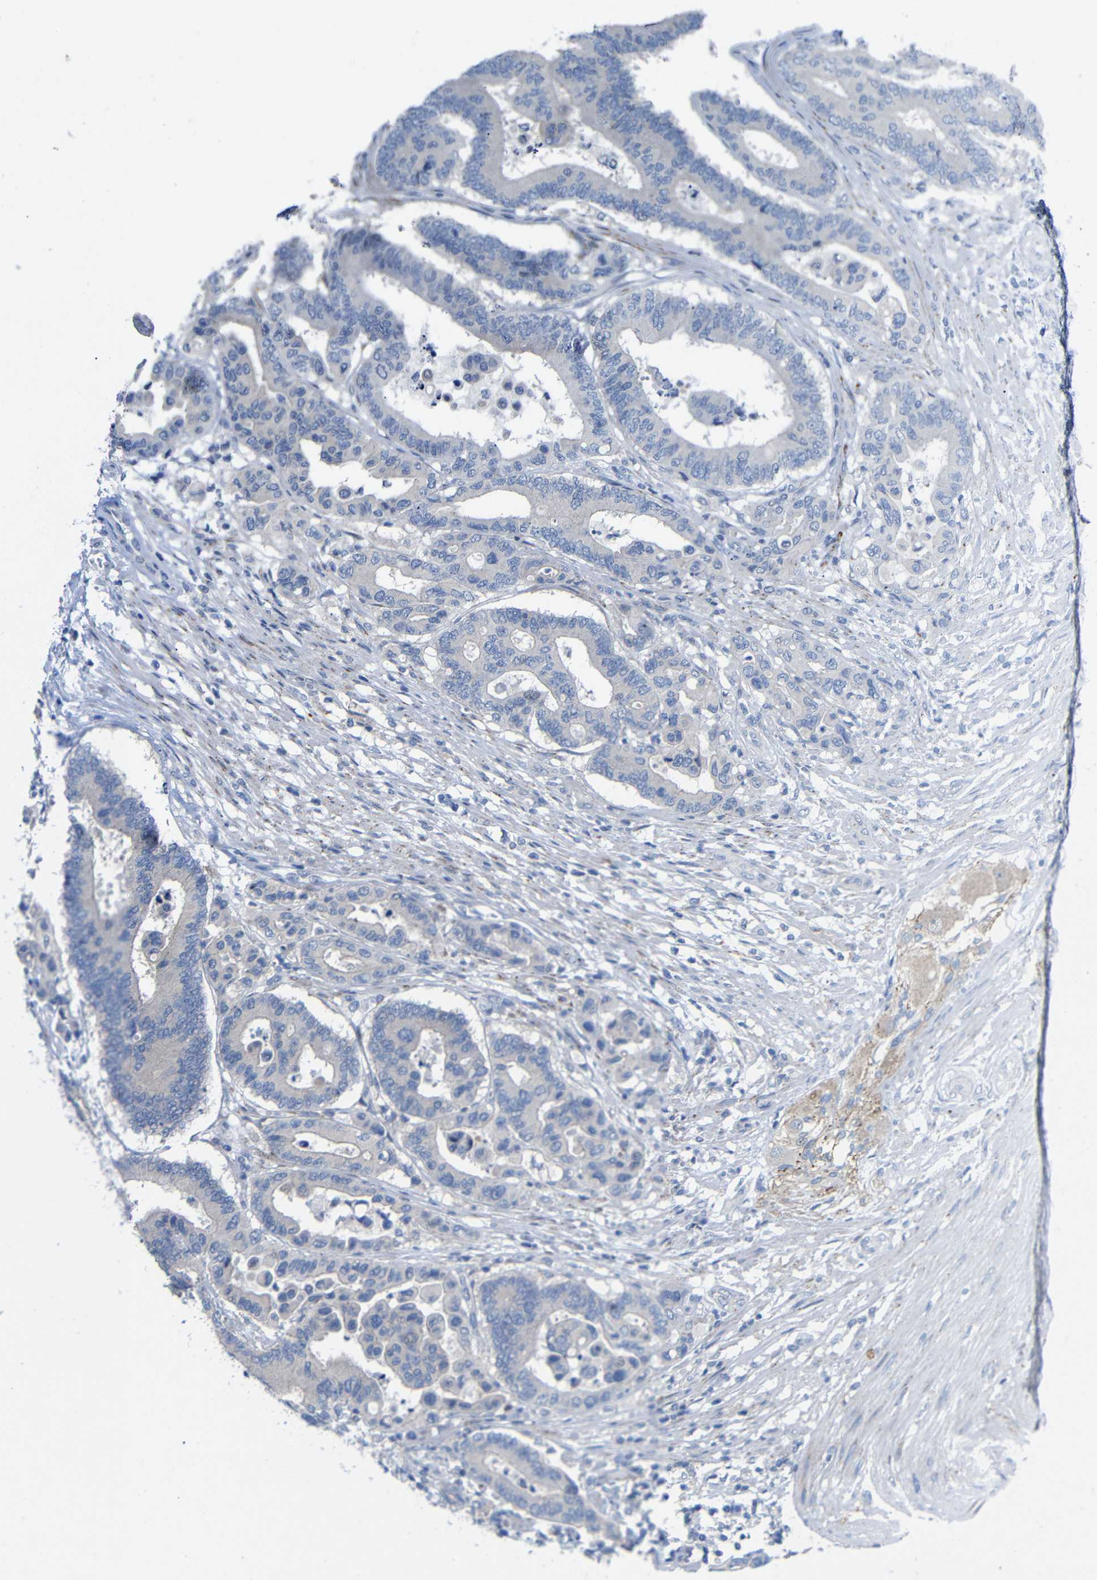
{"staining": {"intensity": "weak", "quantity": "25%-75%", "location": "cytoplasmic/membranous"}, "tissue": "colorectal cancer", "cell_type": "Tumor cells", "image_type": "cancer", "snomed": [{"axis": "morphology", "description": "Normal tissue, NOS"}, {"axis": "morphology", "description": "Adenocarcinoma, NOS"}, {"axis": "topography", "description": "Colon"}], "caption": "About 25%-75% of tumor cells in human colorectal cancer demonstrate weak cytoplasmic/membranous protein expression as visualized by brown immunohistochemical staining.", "gene": "CMTM1", "patient": {"sex": "male", "age": 82}}